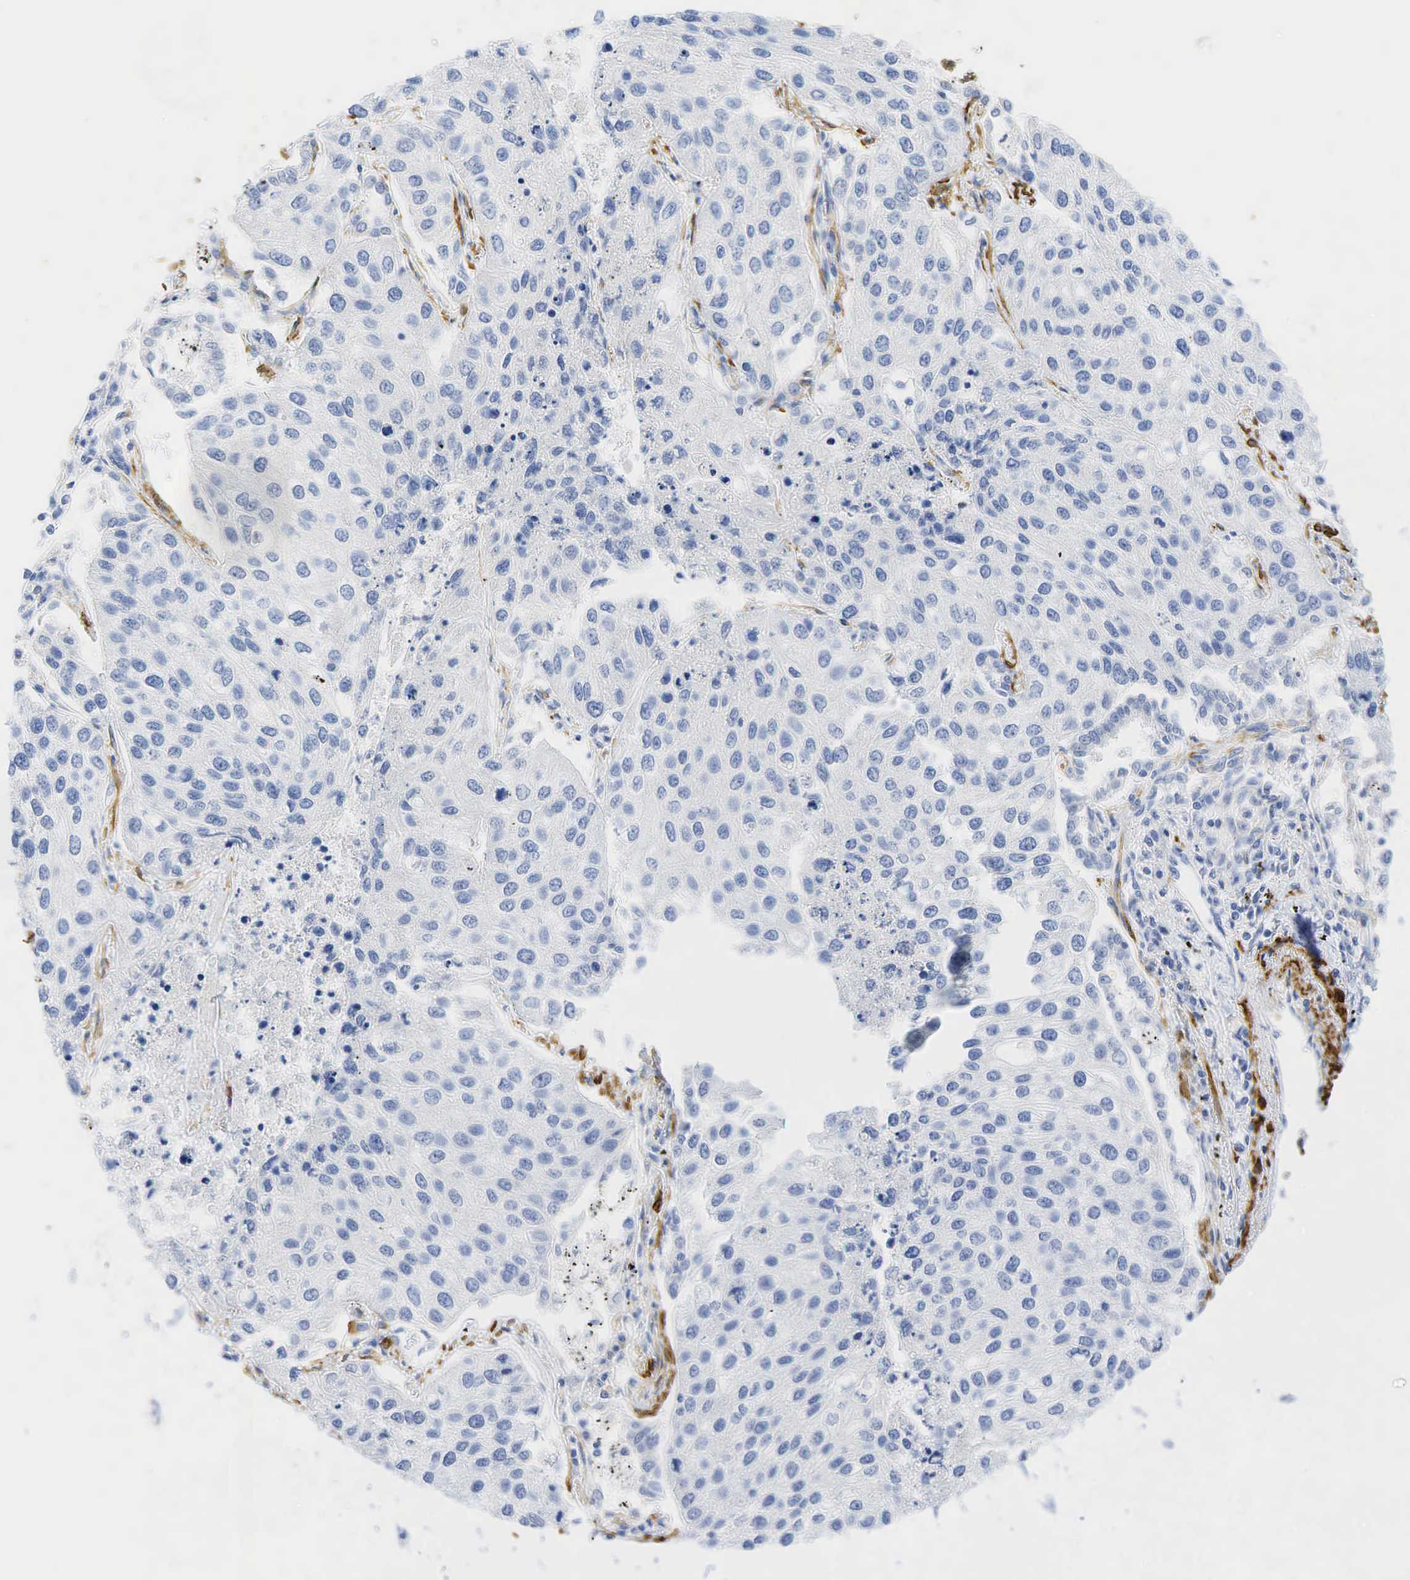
{"staining": {"intensity": "negative", "quantity": "none", "location": "none"}, "tissue": "lung cancer", "cell_type": "Tumor cells", "image_type": "cancer", "snomed": [{"axis": "morphology", "description": "Squamous cell carcinoma, NOS"}, {"axis": "topography", "description": "Lung"}], "caption": "Tumor cells are negative for brown protein staining in lung squamous cell carcinoma. The staining was performed using DAB to visualize the protein expression in brown, while the nuclei were stained in blue with hematoxylin (Magnification: 20x).", "gene": "ACTA1", "patient": {"sex": "male", "age": 75}}